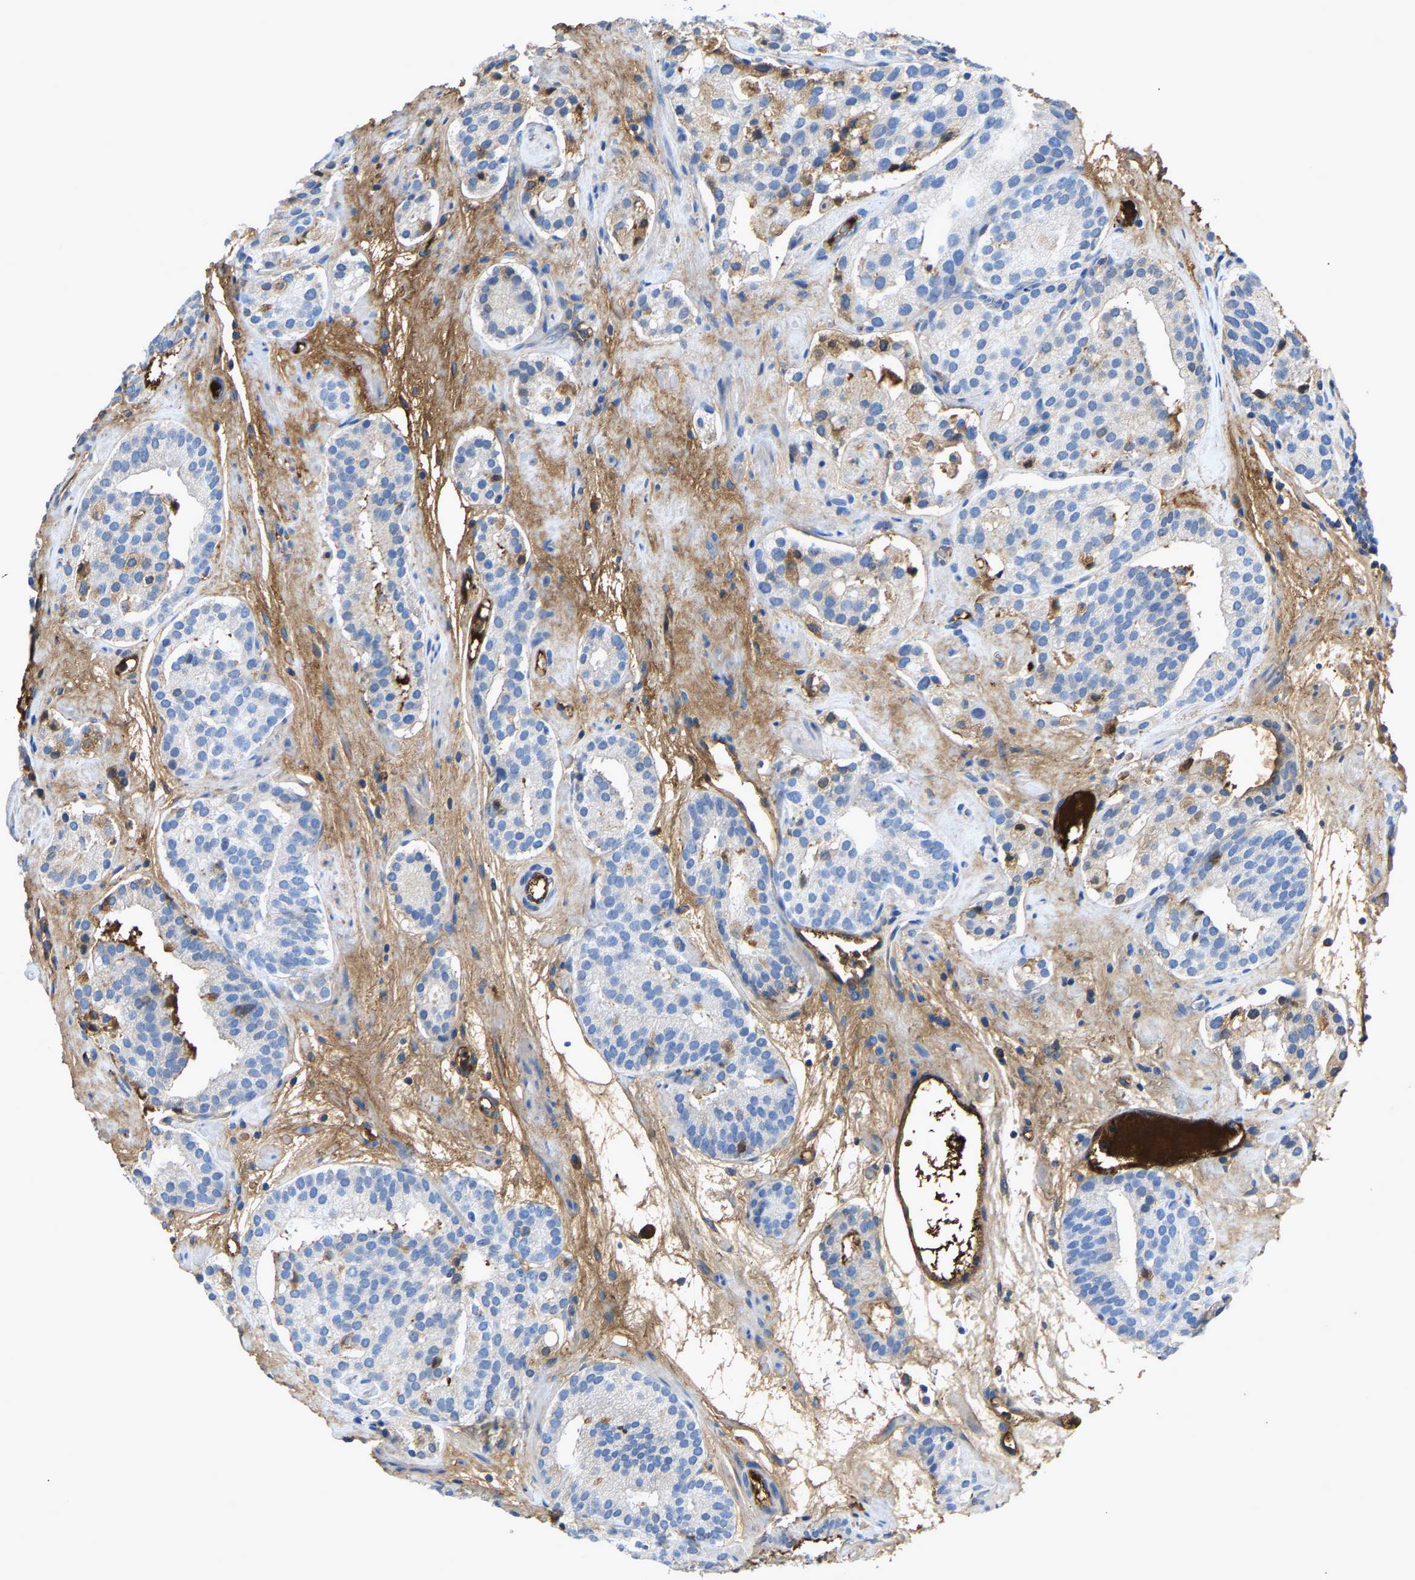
{"staining": {"intensity": "weak", "quantity": "<25%", "location": "cytoplasmic/membranous"}, "tissue": "prostate cancer", "cell_type": "Tumor cells", "image_type": "cancer", "snomed": [{"axis": "morphology", "description": "Adenocarcinoma, Low grade"}, {"axis": "topography", "description": "Prostate"}], "caption": "The histopathology image reveals no significant expression in tumor cells of adenocarcinoma (low-grade) (prostate).", "gene": "STC1", "patient": {"sex": "male", "age": 69}}